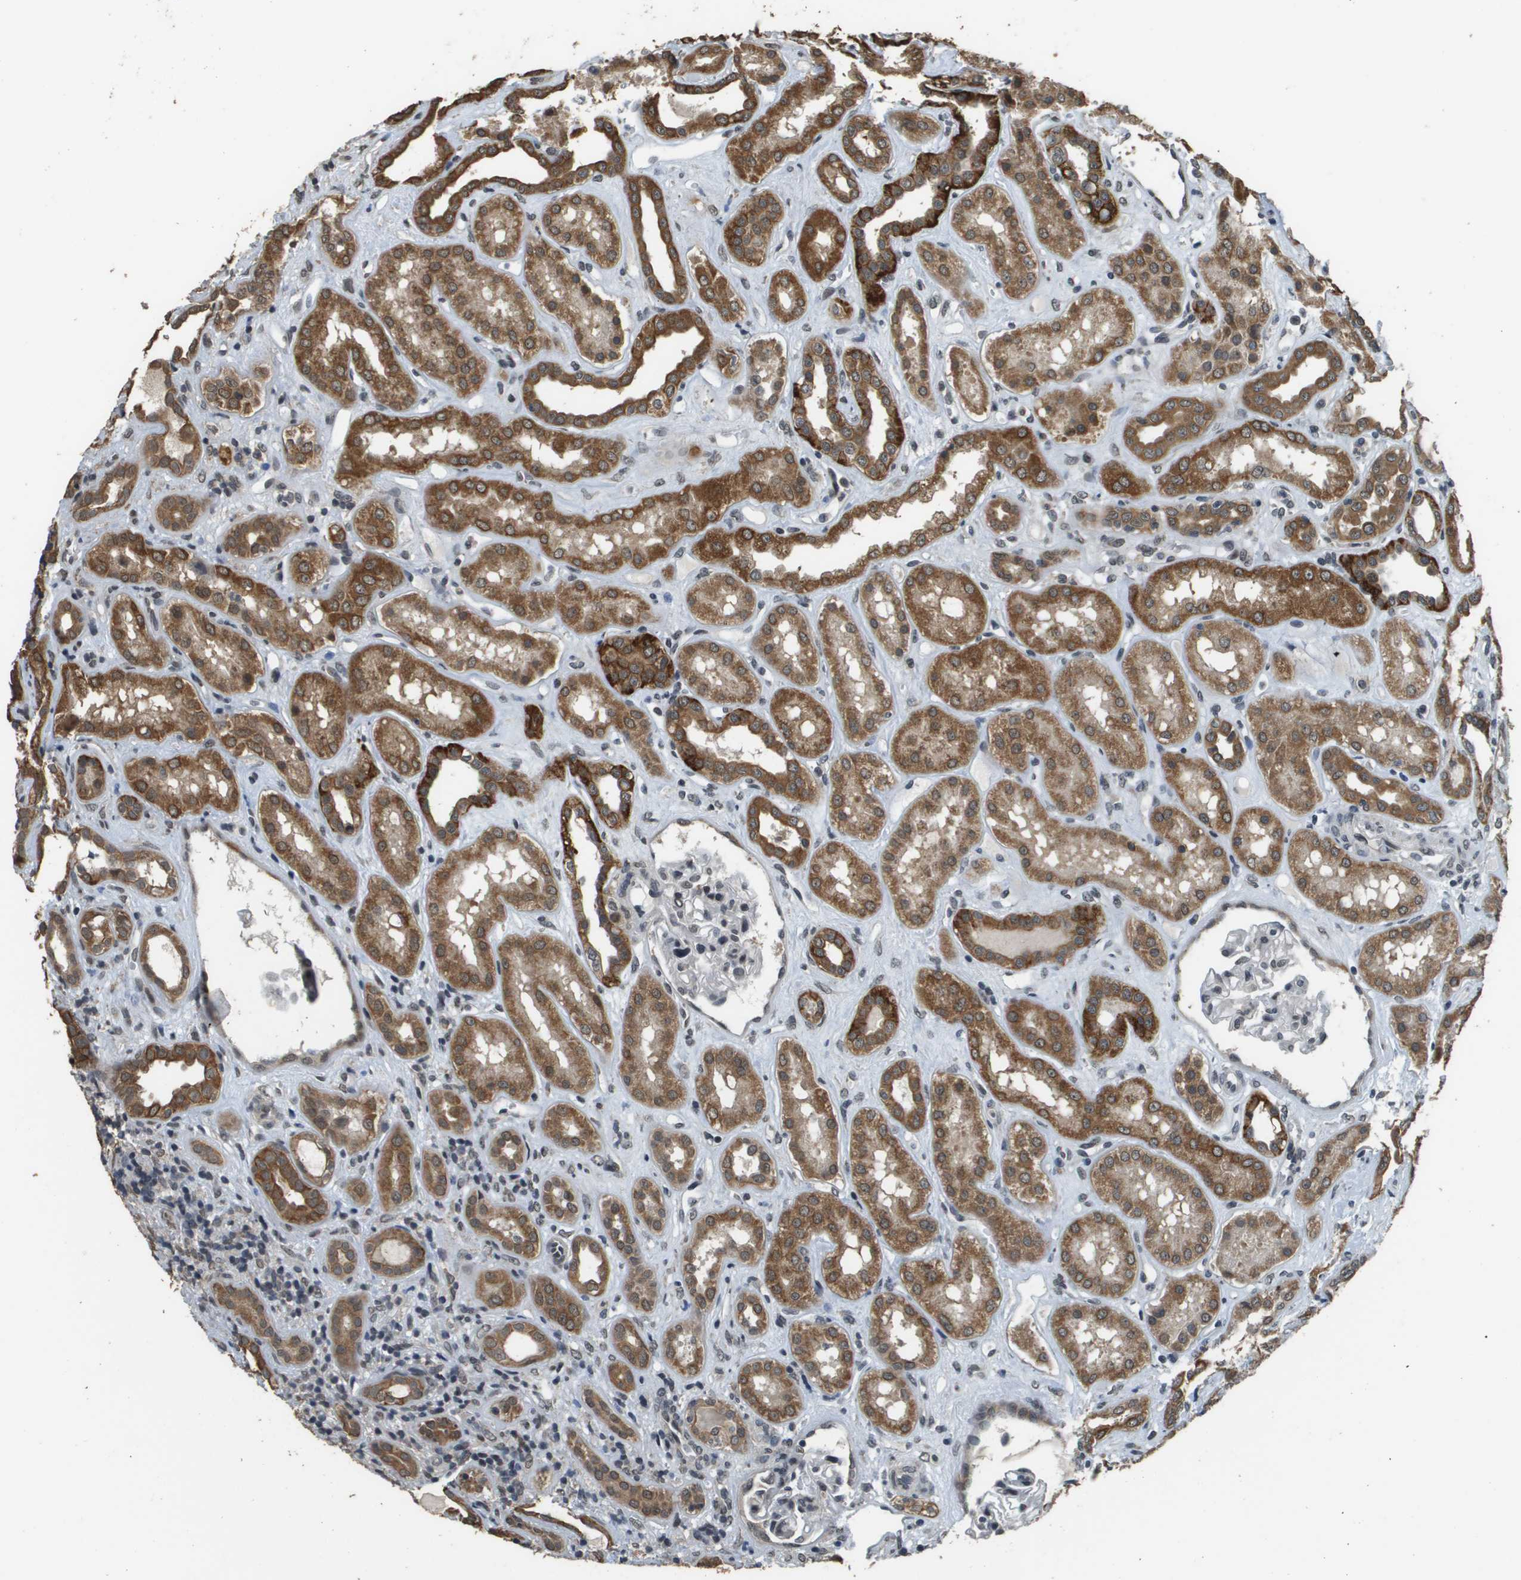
{"staining": {"intensity": "moderate", "quantity": "25%-75%", "location": "nuclear"}, "tissue": "kidney", "cell_type": "Cells in glomeruli", "image_type": "normal", "snomed": [{"axis": "morphology", "description": "Normal tissue, NOS"}, {"axis": "topography", "description": "Kidney"}], "caption": "IHC (DAB) staining of unremarkable kidney displays moderate nuclear protein expression in approximately 25%-75% of cells in glomeruli.", "gene": "FANCC", "patient": {"sex": "male", "age": 59}}